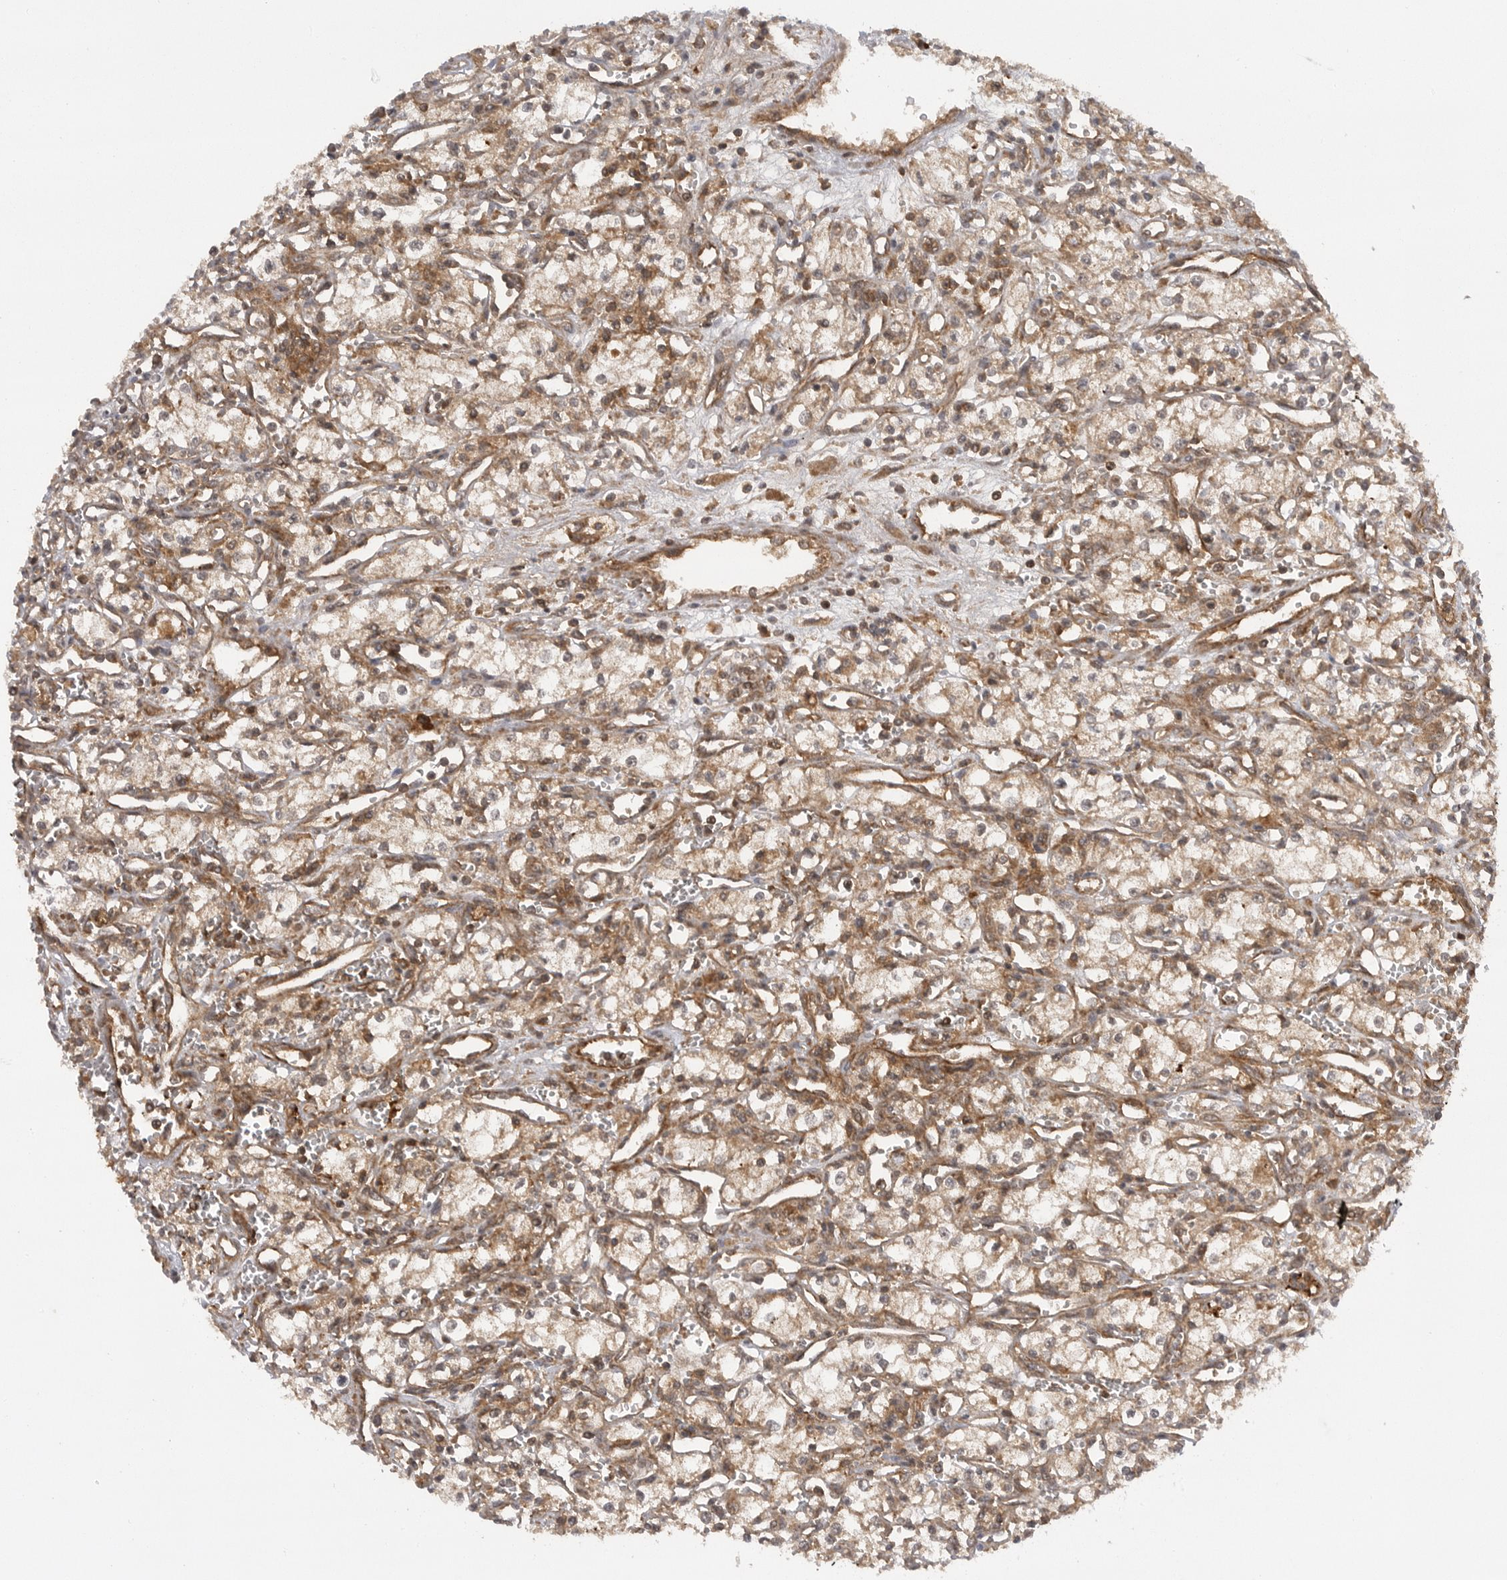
{"staining": {"intensity": "moderate", "quantity": ">75%", "location": "cytoplasmic/membranous"}, "tissue": "renal cancer", "cell_type": "Tumor cells", "image_type": "cancer", "snomed": [{"axis": "morphology", "description": "Adenocarcinoma, NOS"}, {"axis": "topography", "description": "Kidney"}], "caption": "Renal adenocarcinoma stained with a protein marker displays moderate staining in tumor cells.", "gene": "PRDX4", "patient": {"sex": "male", "age": 59}}